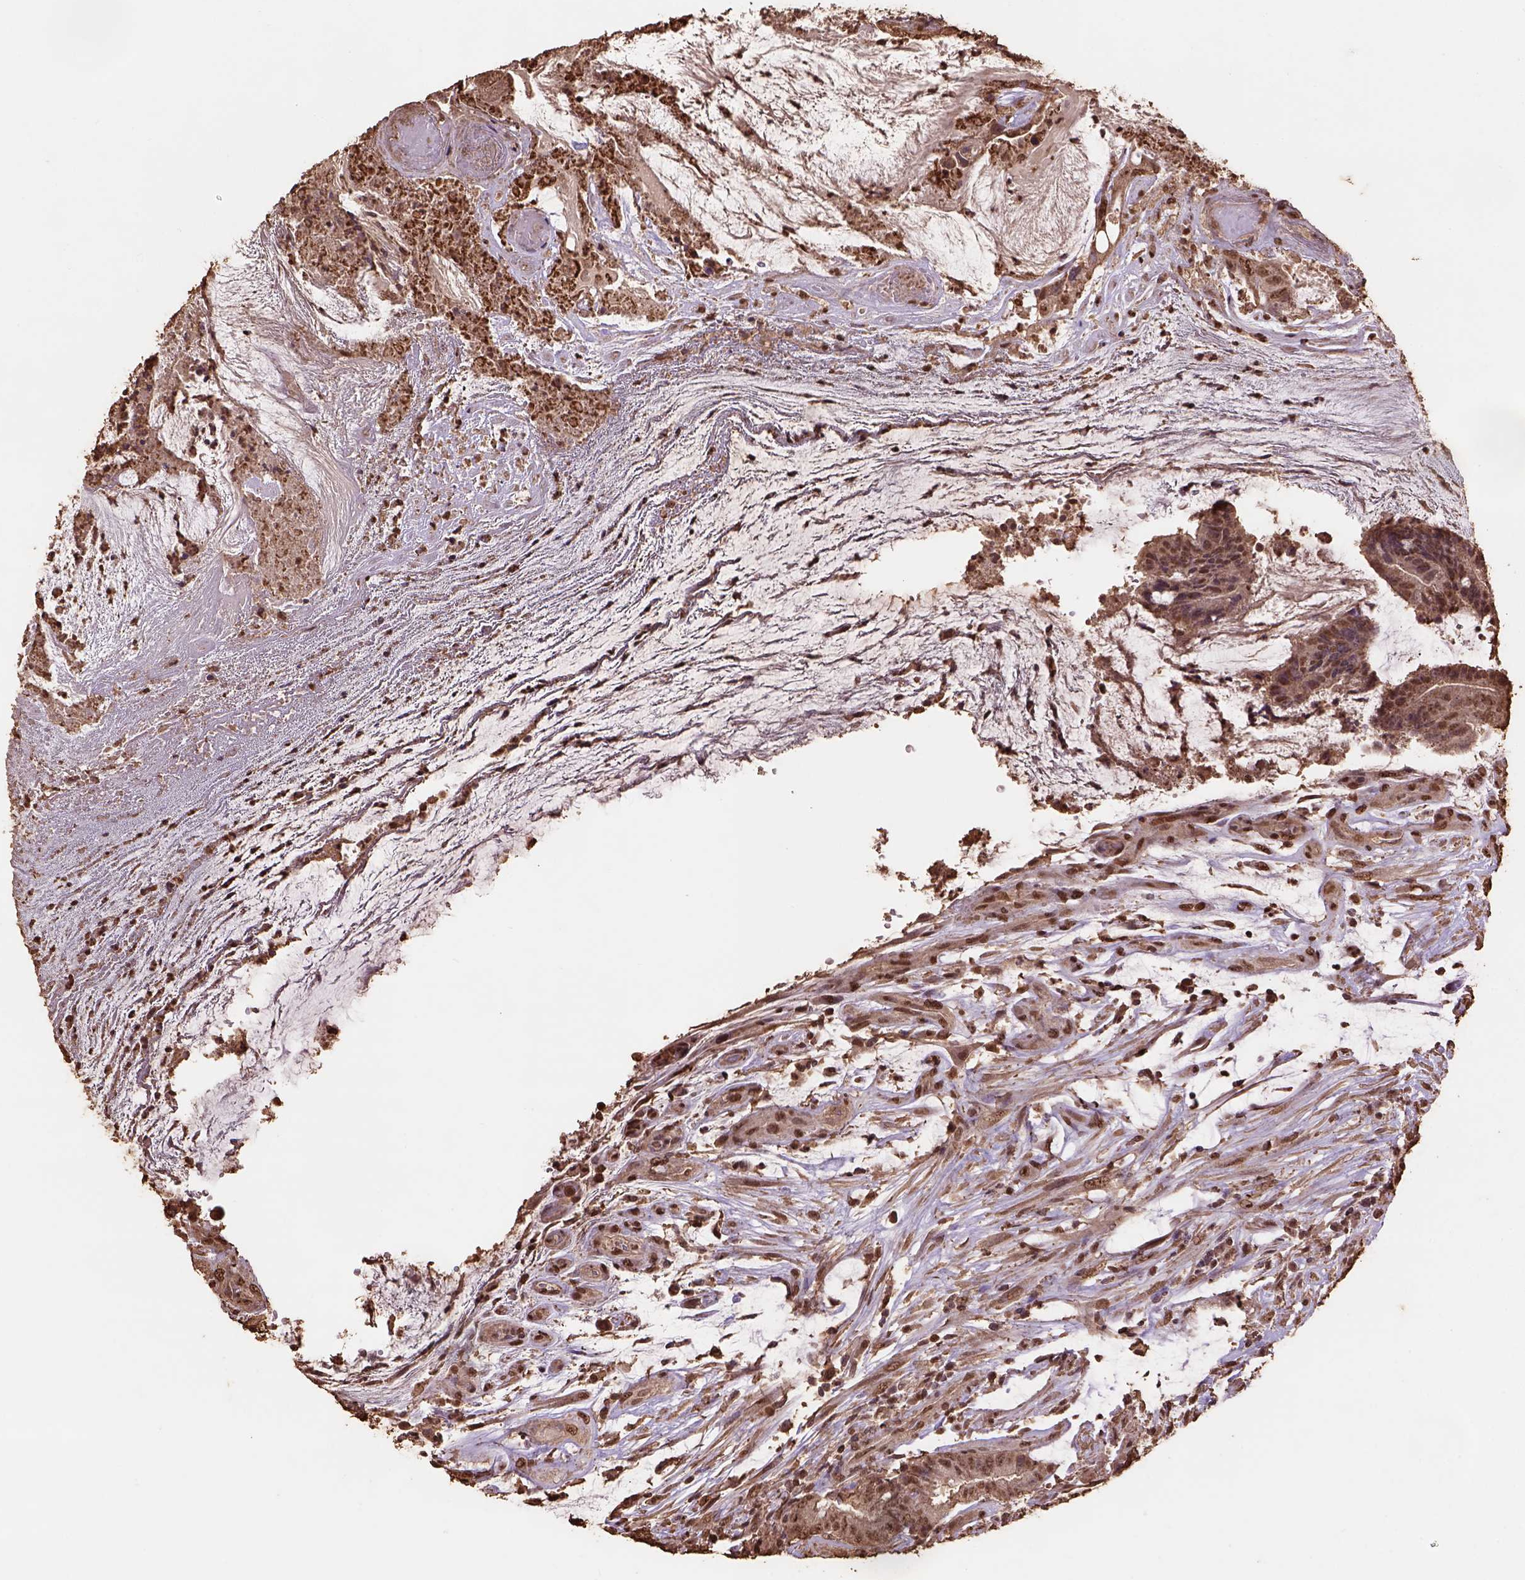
{"staining": {"intensity": "moderate", "quantity": ">75%", "location": "nuclear"}, "tissue": "colorectal cancer", "cell_type": "Tumor cells", "image_type": "cancer", "snomed": [{"axis": "morphology", "description": "Adenocarcinoma, NOS"}, {"axis": "topography", "description": "Colon"}], "caption": "Colorectal cancer (adenocarcinoma) stained for a protein reveals moderate nuclear positivity in tumor cells. The protein of interest is stained brown, and the nuclei are stained in blue (DAB (3,3'-diaminobenzidine) IHC with brightfield microscopy, high magnification).", "gene": "CSTF2T", "patient": {"sex": "female", "age": 43}}